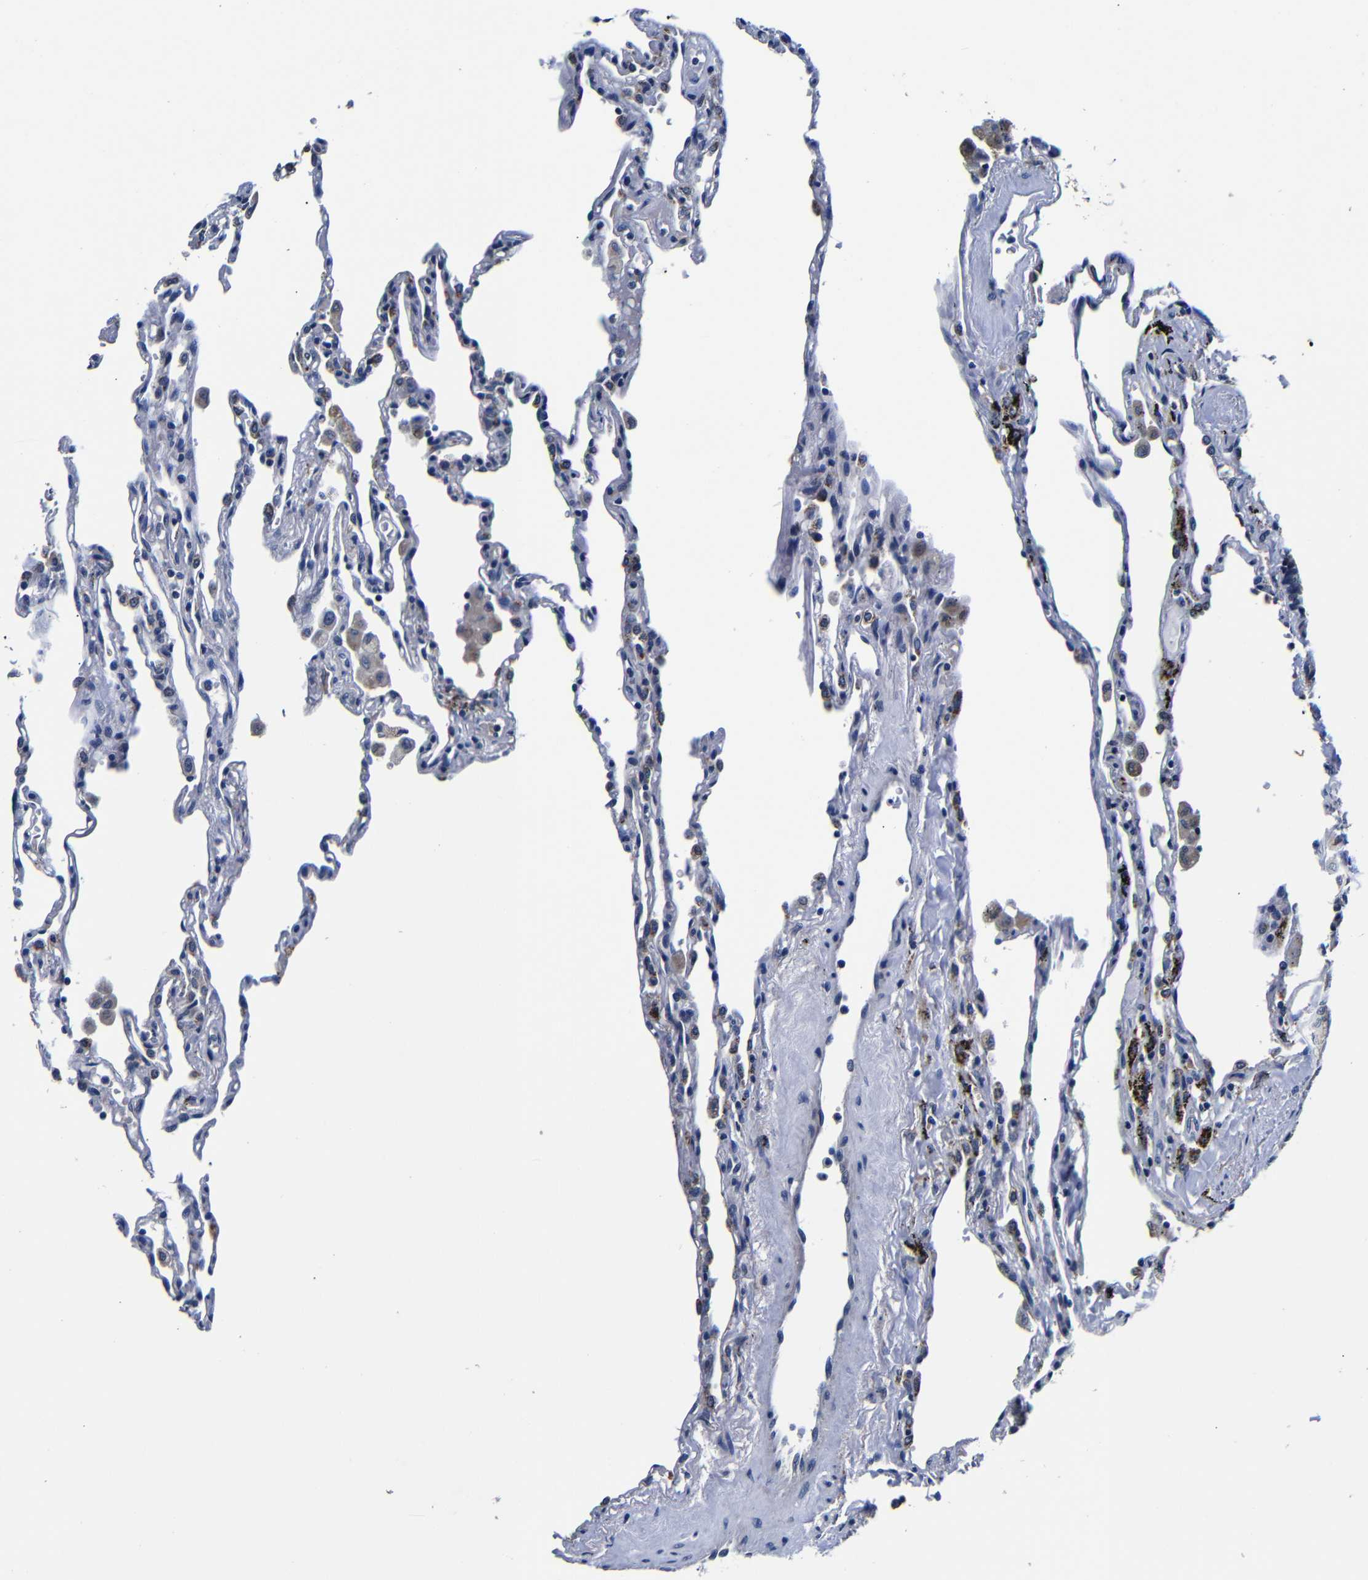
{"staining": {"intensity": "negative", "quantity": "none", "location": "none"}, "tissue": "lung", "cell_type": "Alveolar cells", "image_type": "normal", "snomed": [{"axis": "morphology", "description": "Normal tissue, NOS"}, {"axis": "topography", "description": "Lung"}], "caption": "The image displays no significant staining in alveolar cells of lung. (Brightfield microscopy of DAB immunohistochemistry (IHC) at high magnification).", "gene": "DEPP1", "patient": {"sex": "male", "age": 59}}